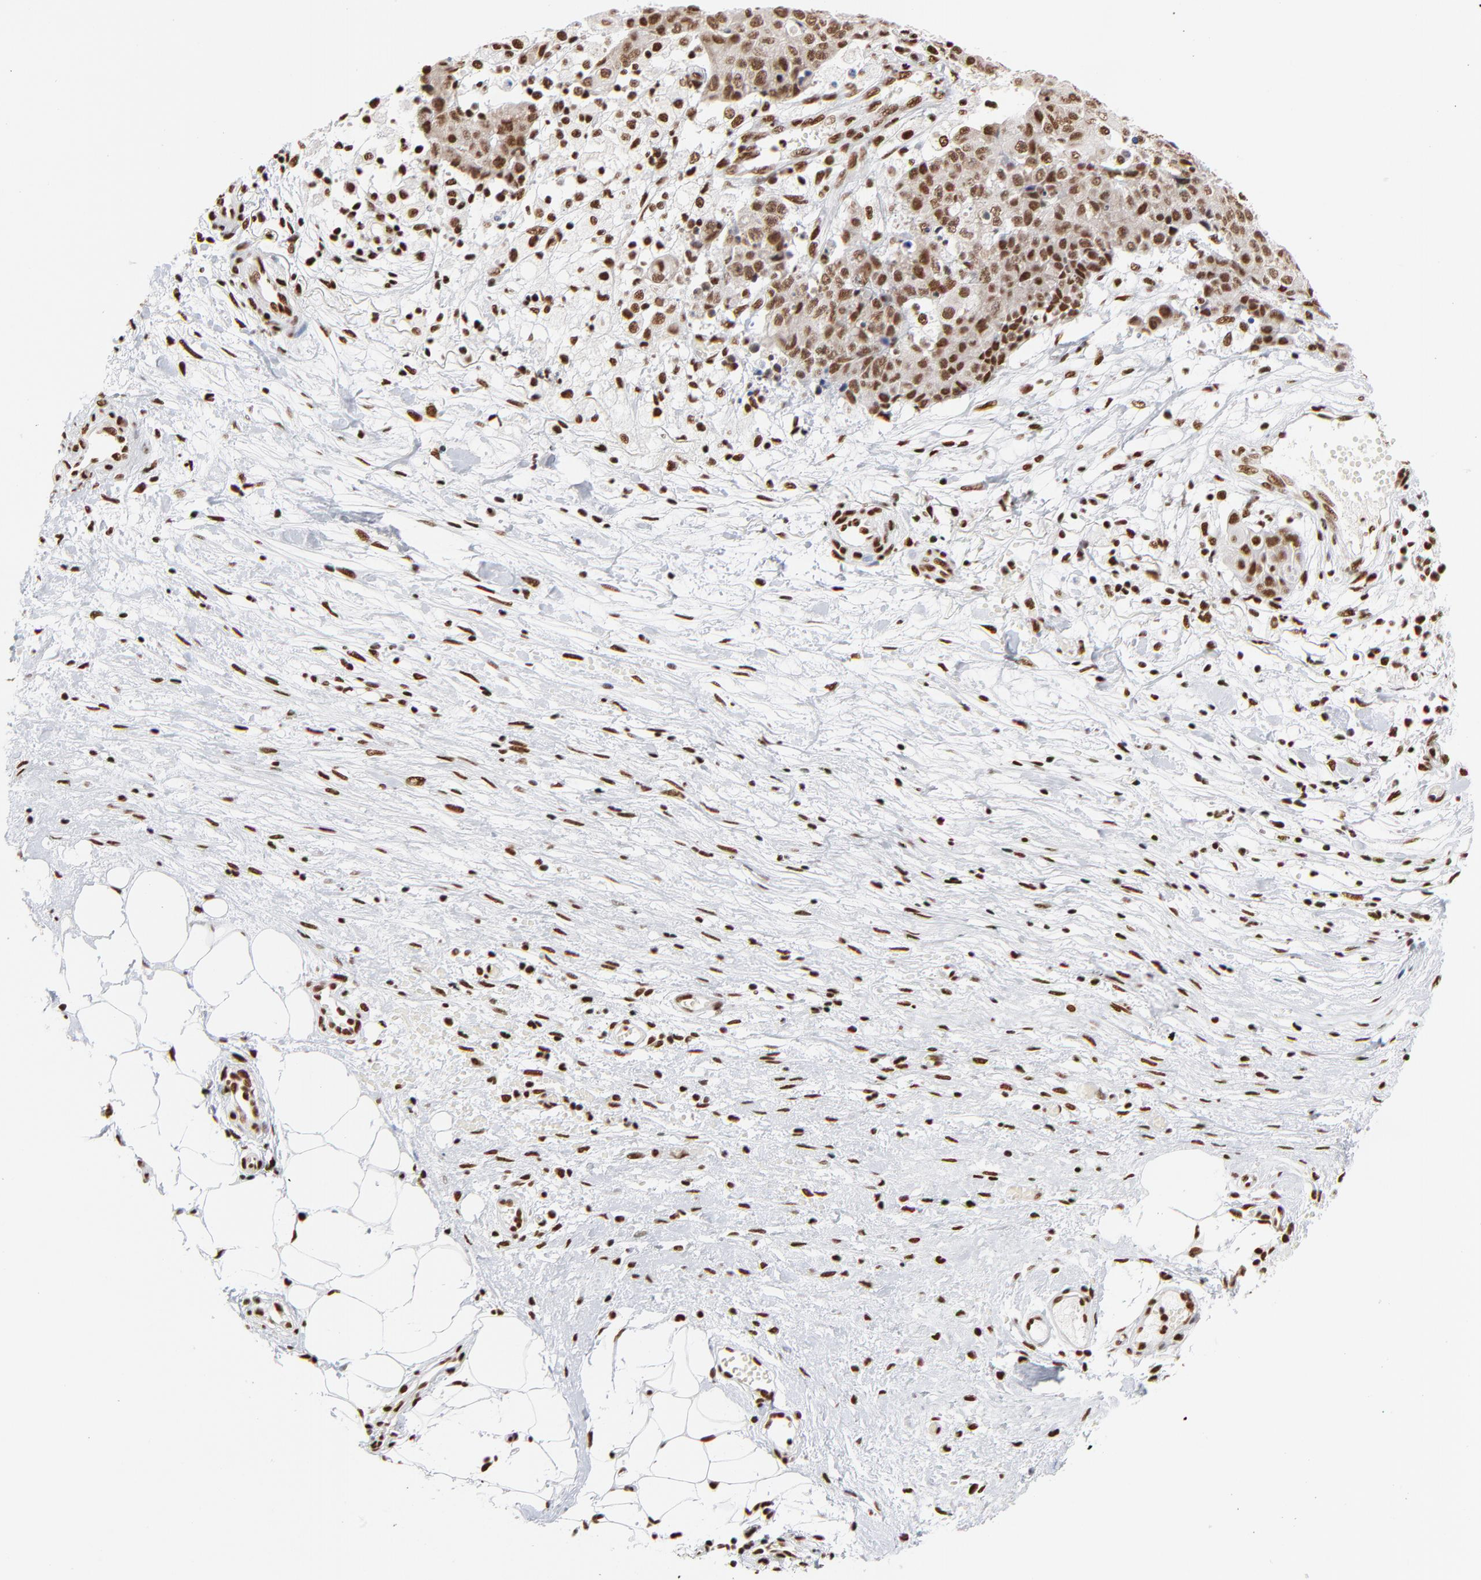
{"staining": {"intensity": "strong", "quantity": ">75%", "location": "nuclear"}, "tissue": "ovarian cancer", "cell_type": "Tumor cells", "image_type": "cancer", "snomed": [{"axis": "morphology", "description": "Carcinoma, endometroid"}, {"axis": "topography", "description": "Ovary"}], "caption": "IHC photomicrograph of neoplastic tissue: human endometroid carcinoma (ovarian) stained using immunohistochemistry shows high levels of strong protein expression localized specifically in the nuclear of tumor cells, appearing as a nuclear brown color.", "gene": "CREB1", "patient": {"sex": "female", "age": 42}}